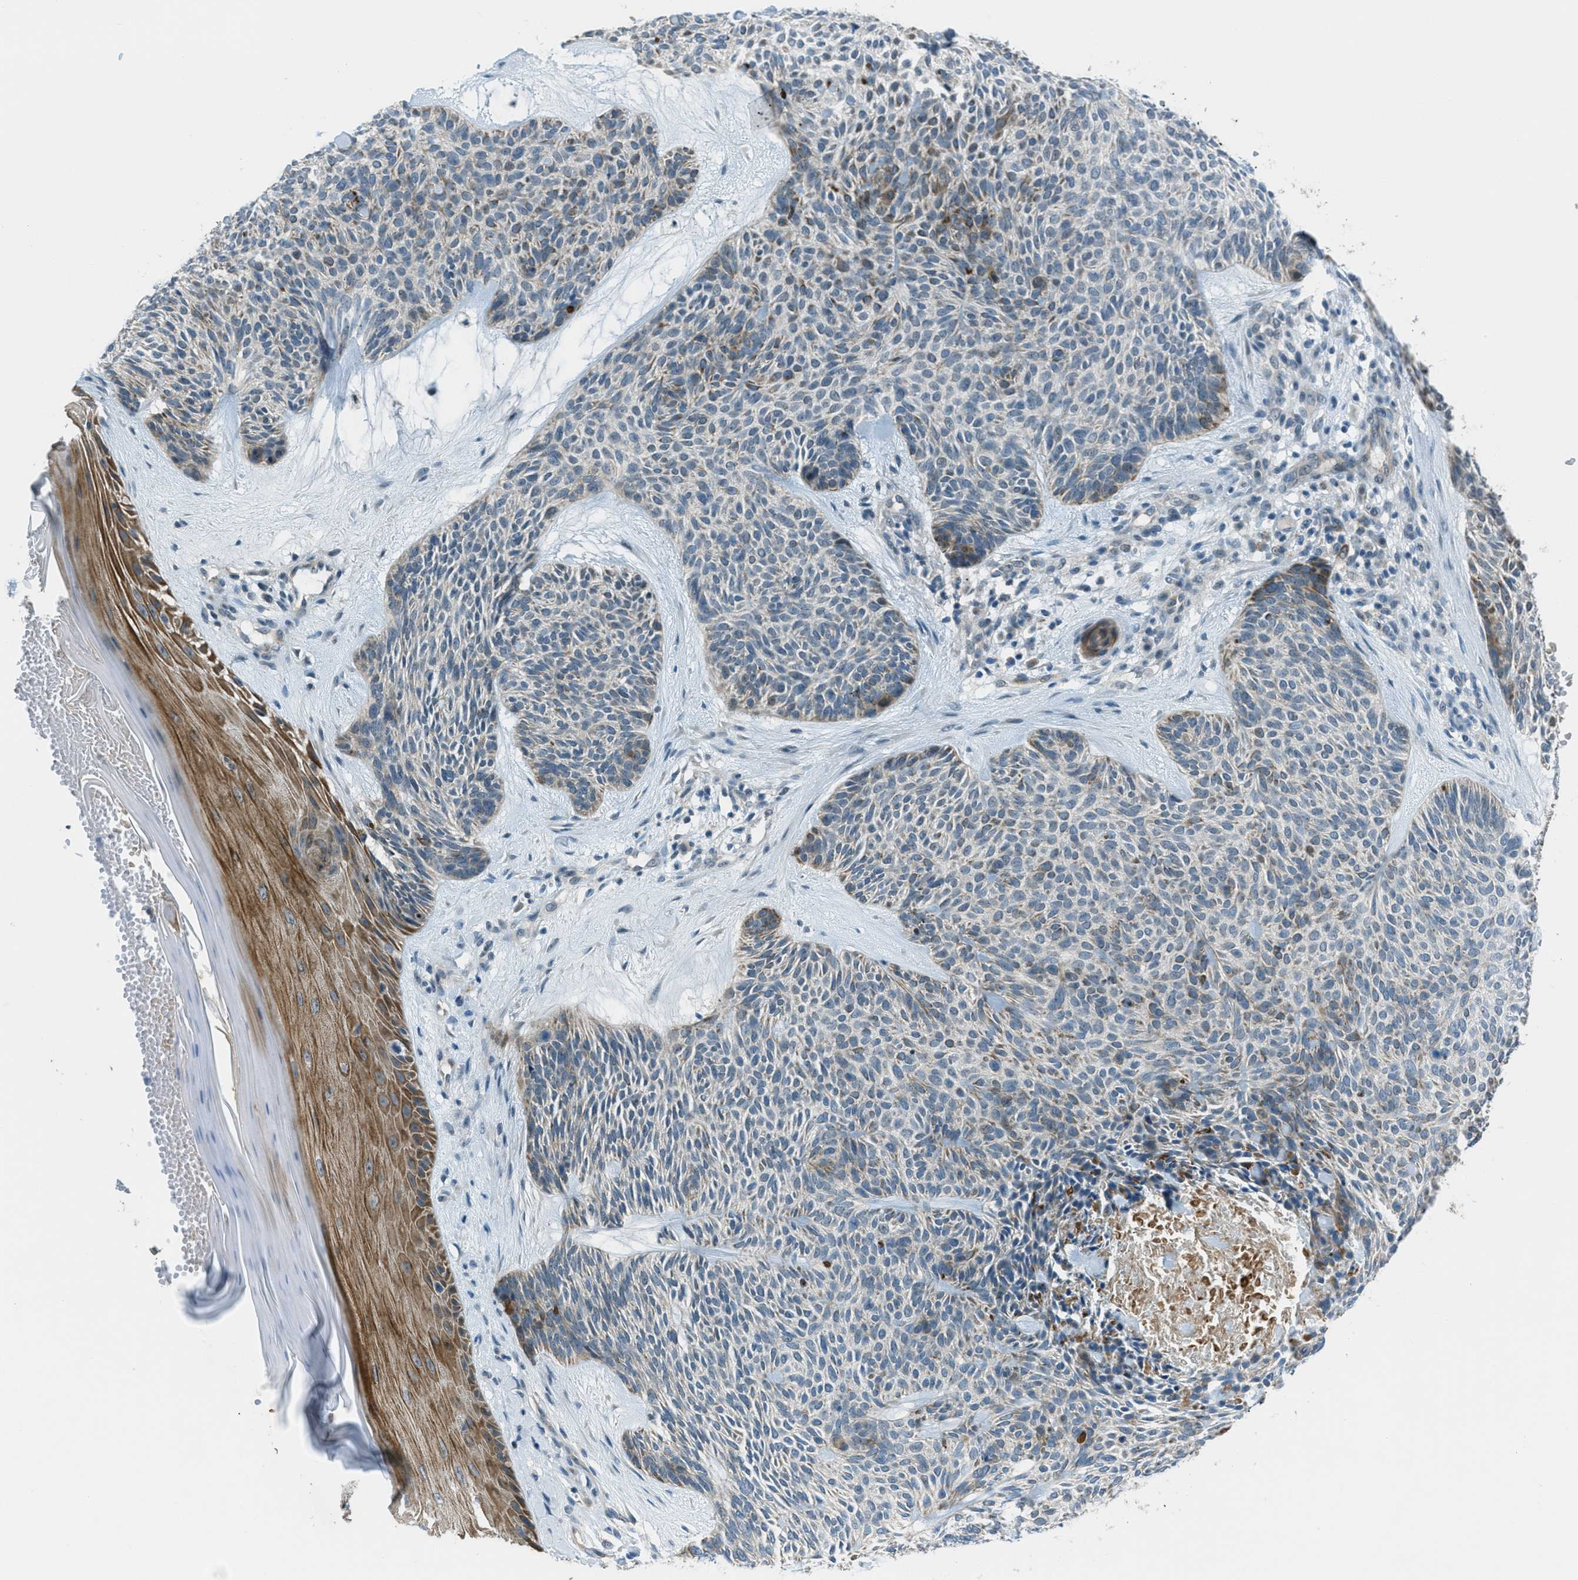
{"staining": {"intensity": "moderate", "quantity": "<25%", "location": "cytoplasmic/membranous"}, "tissue": "skin cancer", "cell_type": "Tumor cells", "image_type": "cancer", "snomed": [{"axis": "morphology", "description": "Basal cell carcinoma"}, {"axis": "topography", "description": "Skin"}], "caption": "Skin cancer (basal cell carcinoma) stained for a protein (brown) demonstrates moderate cytoplasmic/membranous positive positivity in approximately <25% of tumor cells.", "gene": "CDON", "patient": {"sex": "male", "age": 55}}